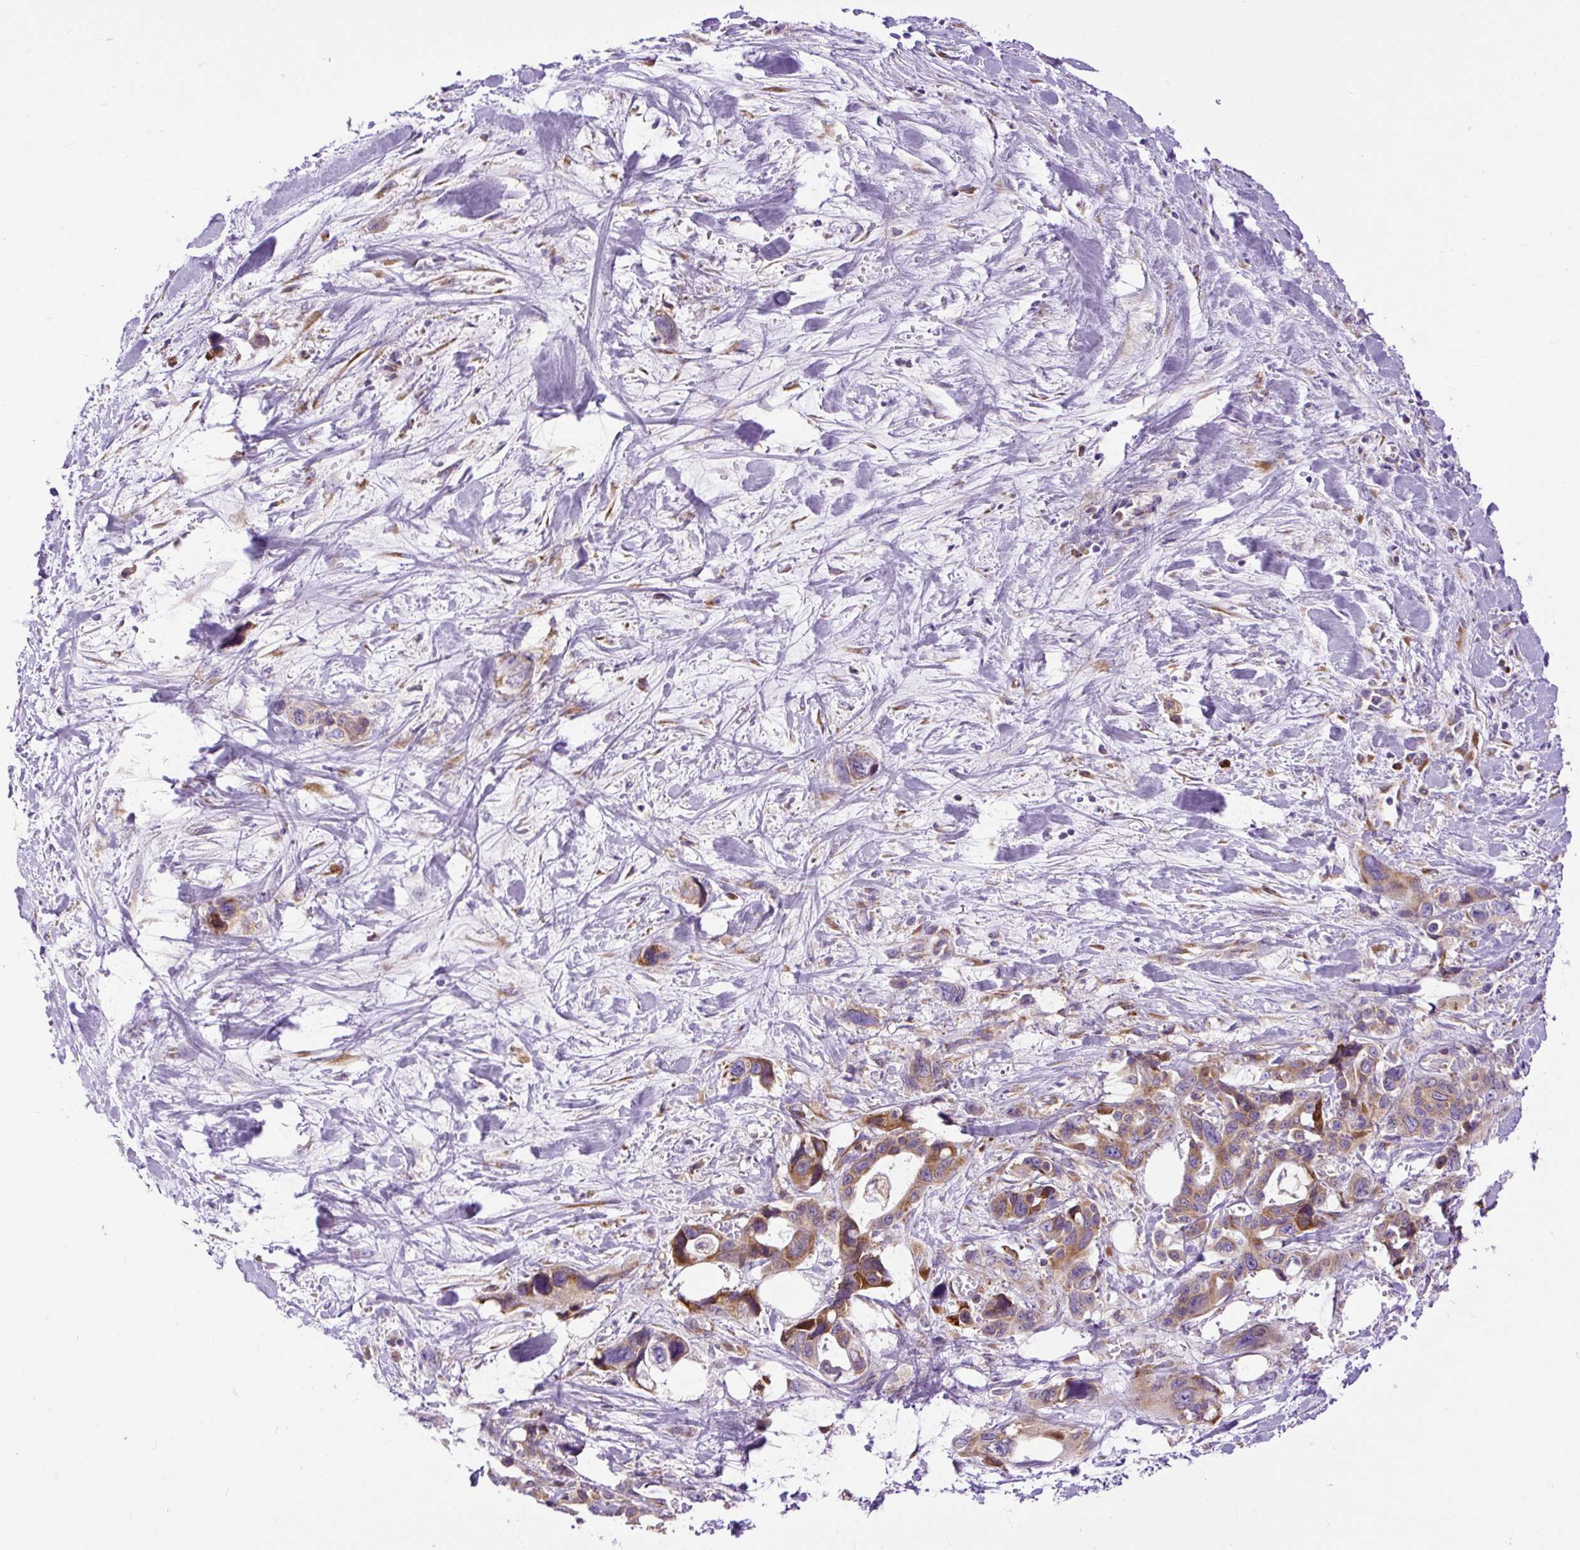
{"staining": {"intensity": "moderate", "quantity": ">75%", "location": "cytoplasmic/membranous"}, "tissue": "pancreatic cancer", "cell_type": "Tumor cells", "image_type": "cancer", "snomed": [{"axis": "morphology", "description": "Adenocarcinoma, NOS"}, {"axis": "topography", "description": "Pancreas"}], "caption": "Brown immunohistochemical staining in pancreatic adenocarcinoma demonstrates moderate cytoplasmic/membranous staining in about >75% of tumor cells.", "gene": "DDOST", "patient": {"sex": "male", "age": 46}}